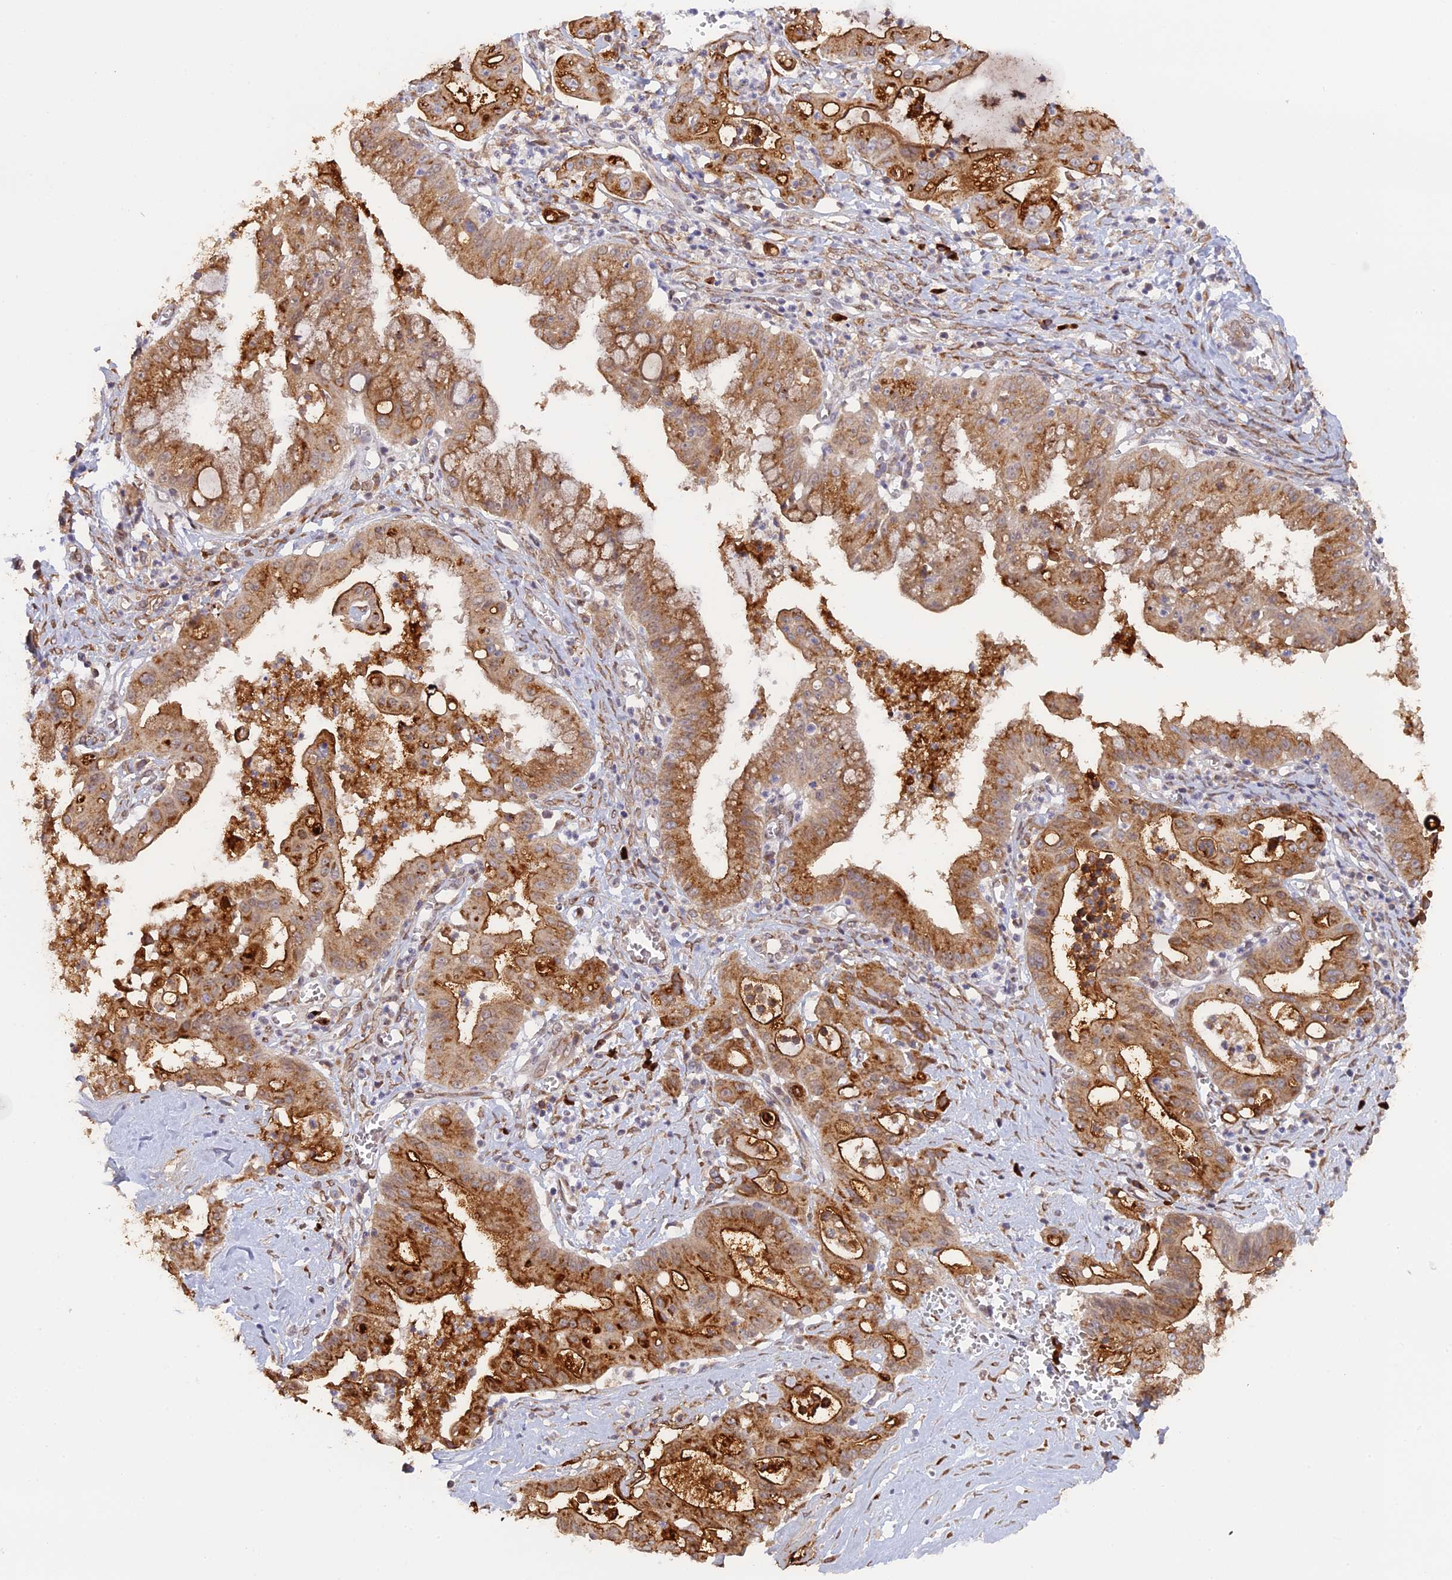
{"staining": {"intensity": "strong", "quantity": ">75%", "location": "cytoplasmic/membranous"}, "tissue": "ovarian cancer", "cell_type": "Tumor cells", "image_type": "cancer", "snomed": [{"axis": "morphology", "description": "Cystadenocarcinoma, mucinous, NOS"}, {"axis": "topography", "description": "Ovary"}], "caption": "Strong cytoplasmic/membranous protein staining is appreciated in about >75% of tumor cells in ovarian cancer (mucinous cystadenocarcinoma).", "gene": "SNX17", "patient": {"sex": "female", "age": 70}}